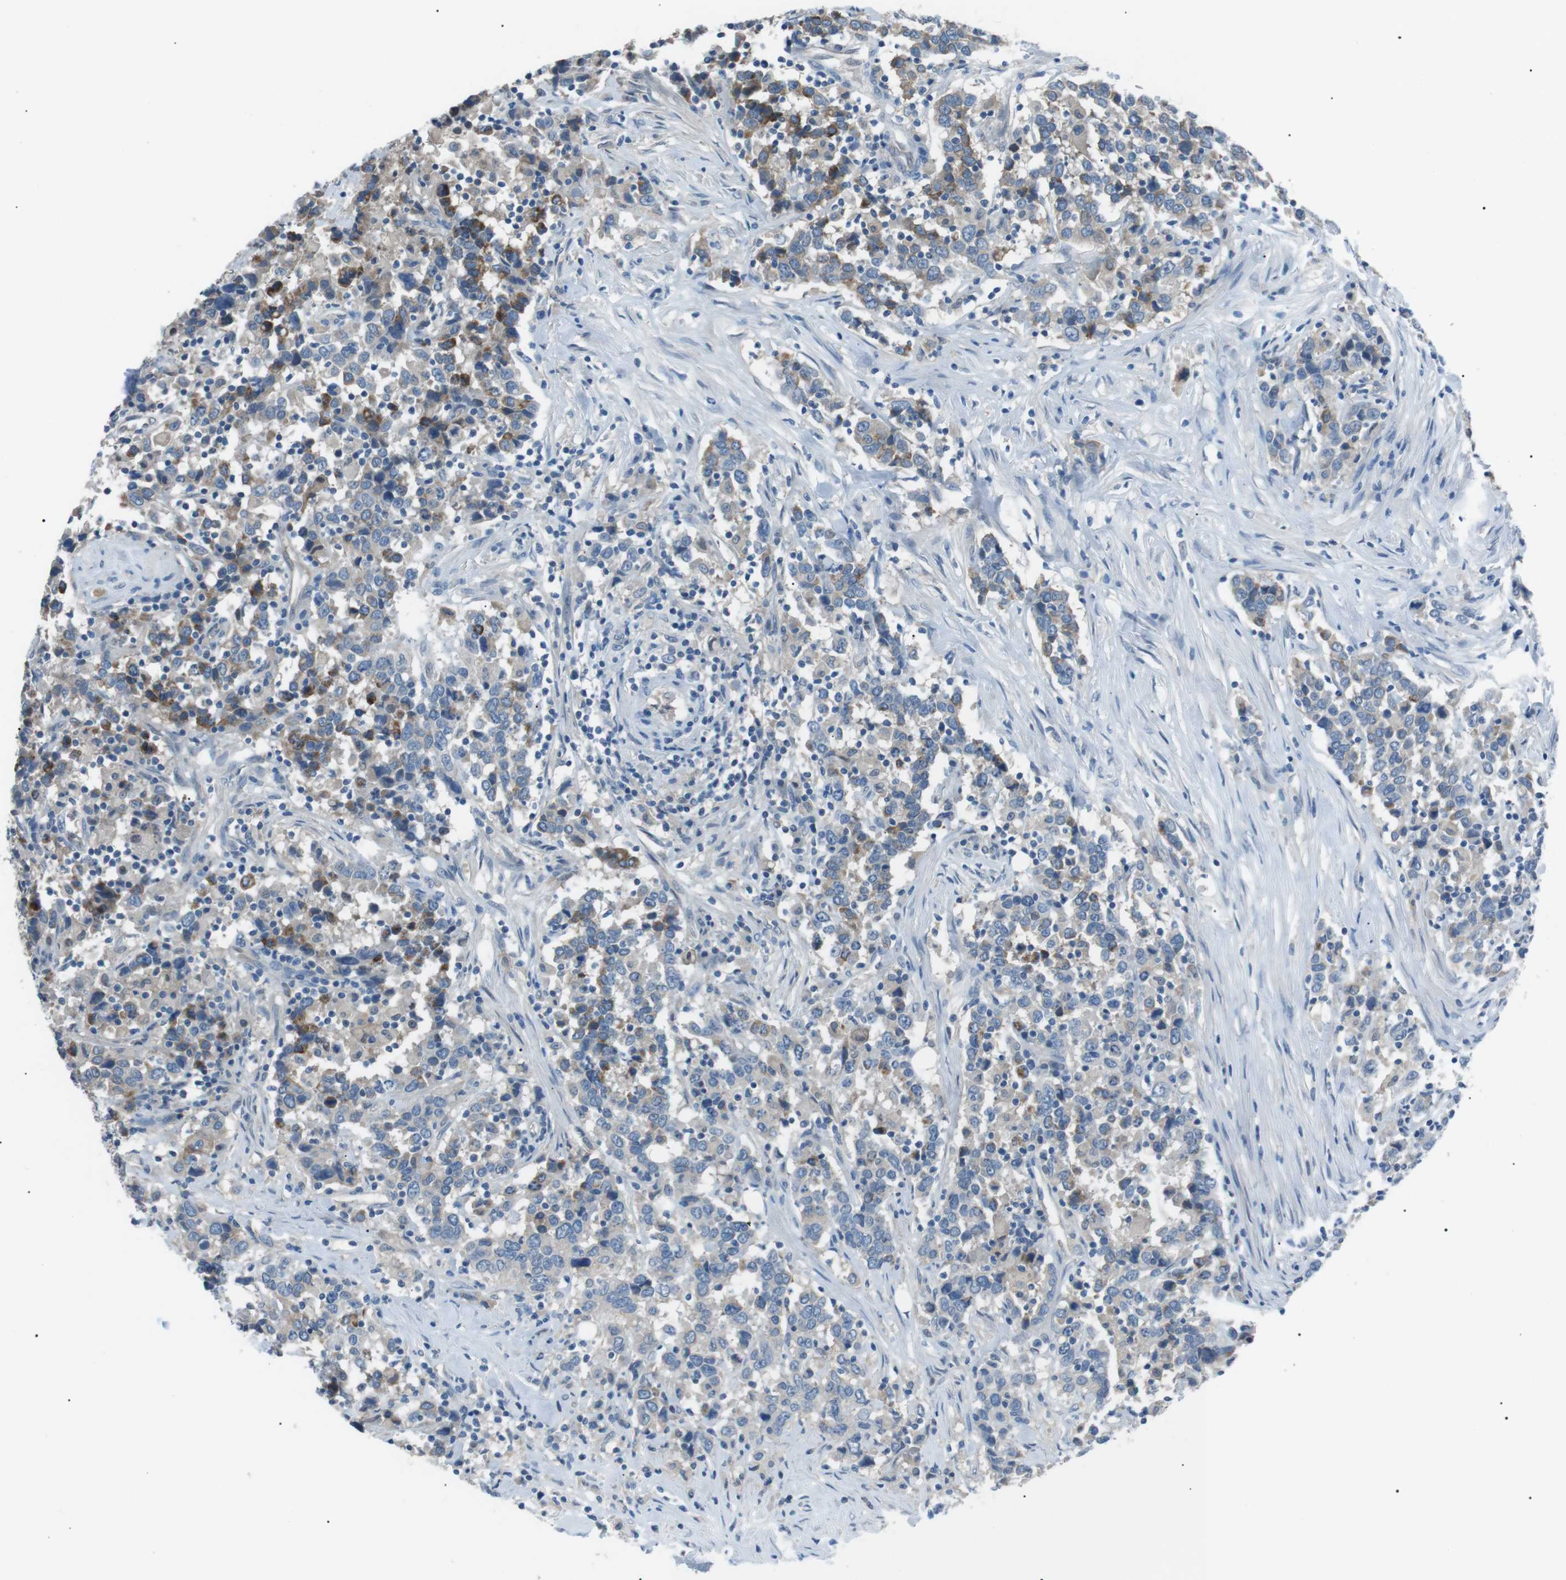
{"staining": {"intensity": "moderate", "quantity": "<25%", "location": "cytoplasmic/membranous"}, "tissue": "urothelial cancer", "cell_type": "Tumor cells", "image_type": "cancer", "snomed": [{"axis": "morphology", "description": "Urothelial carcinoma, High grade"}, {"axis": "topography", "description": "Urinary bladder"}], "caption": "Urothelial cancer tissue displays moderate cytoplasmic/membranous staining in about <25% of tumor cells, visualized by immunohistochemistry. (Brightfield microscopy of DAB IHC at high magnification).", "gene": "CDH26", "patient": {"sex": "male", "age": 61}}